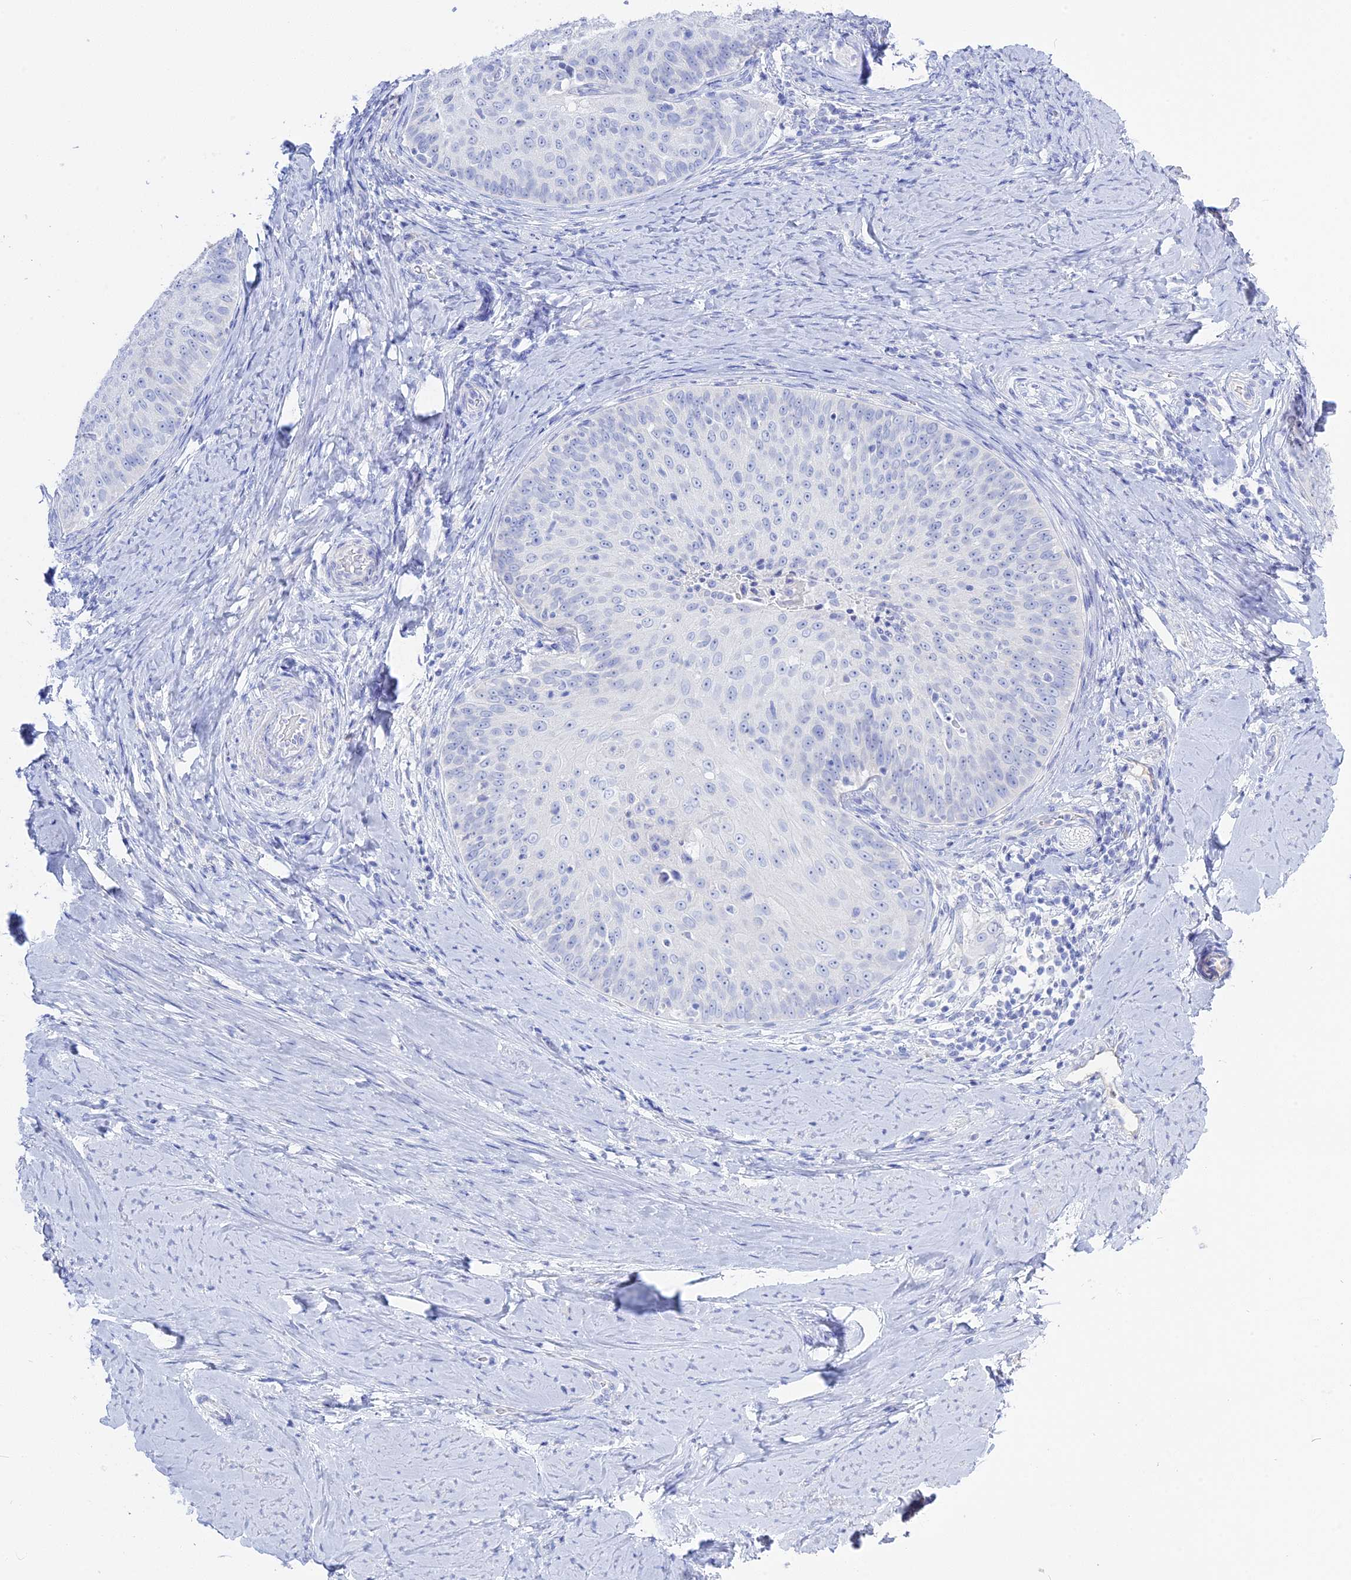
{"staining": {"intensity": "negative", "quantity": "none", "location": "none"}, "tissue": "cervical cancer", "cell_type": "Tumor cells", "image_type": "cancer", "snomed": [{"axis": "morphology", "description": "Squamous cell carcinoma, NOS"}, {"axis": "topography", "description": "Cervix"}], "caption": "IHC histopathology image of cervical squamous cell carcinoma stained for a protein (brown), which shows no staining in tumor cells.", "gene": "ADGRA1", "patient": {"sex": "female", "age": 50}}